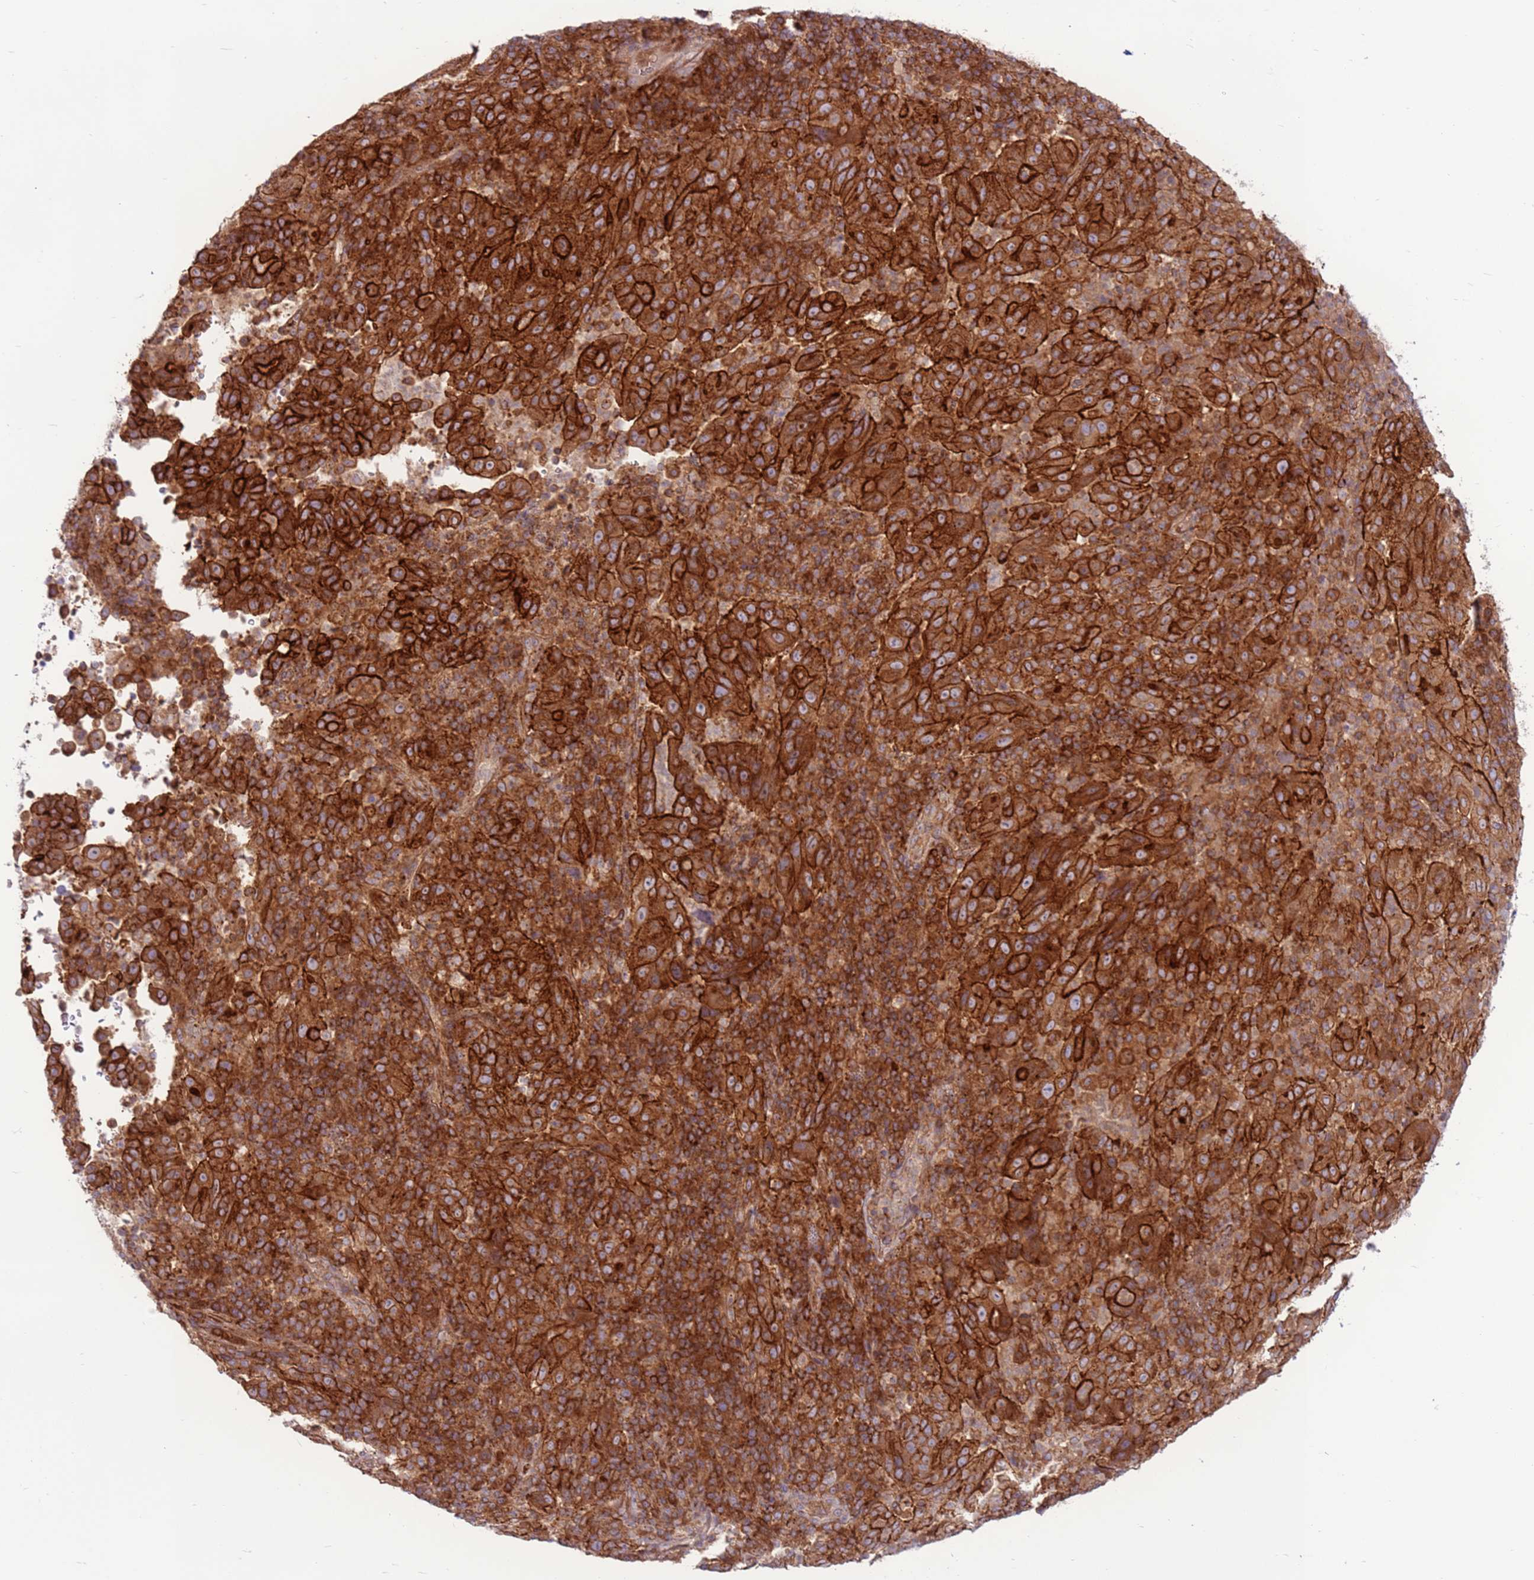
{"staining": {"intensity": "strong", "quantity": ">75%", "location": "cytoplasmic/membranous"}, "tissue": "pancreatic cancer", "cell_type": "Tumor cells", "image_type": "cancer", "snomed": [{"axis": "morphology", "description": "Adenocarcinoma, NOS"}, {"axis": "topography", "description": "Pancreas"}], "caption": "There is high levels of strong cytoplasmic/membranous staining in tumor cells of pancreatic cancer, as demonstrated by immunohistochemical staining (brown color).", "gene": "DDX19B", "patient": {"sex": "male", "age": 63}}